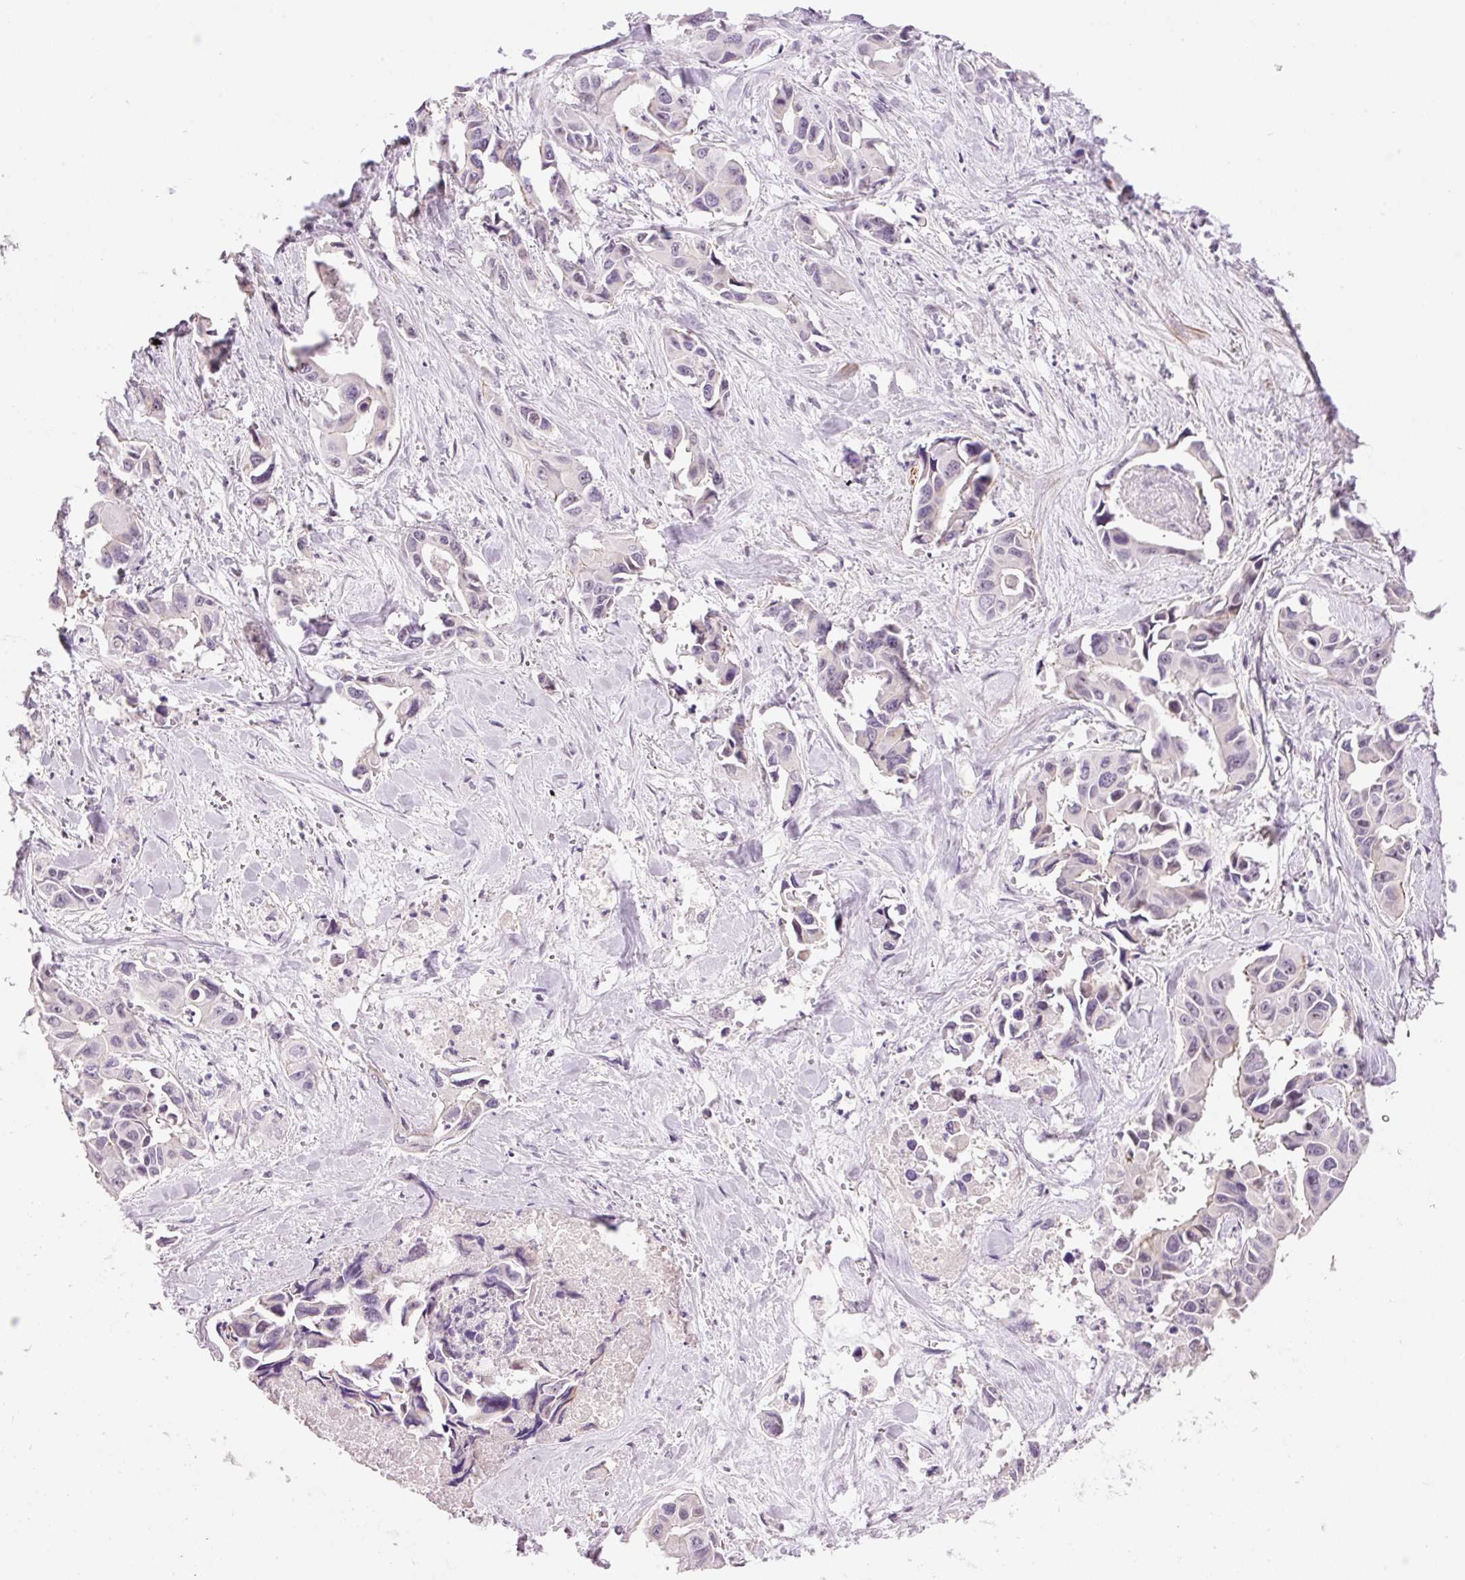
{"staining": {"intensity": "negative", "quantity": "none", "location": "none"}, "tissue": "lung cancer", "cell_type": "Tumor cells", "image_type": "cancer", "snomed": [{"axis": "morphology", "description": "Adenocarcinoma, NOS"}, {"axis": "topography", "description": "Lung"}], "caption": "There is no significant positivity in tumor cells of lung cancer (adenocarcinoma).", "gene": "HNF1A", "patient": {"sex": "male", "age": 64}}